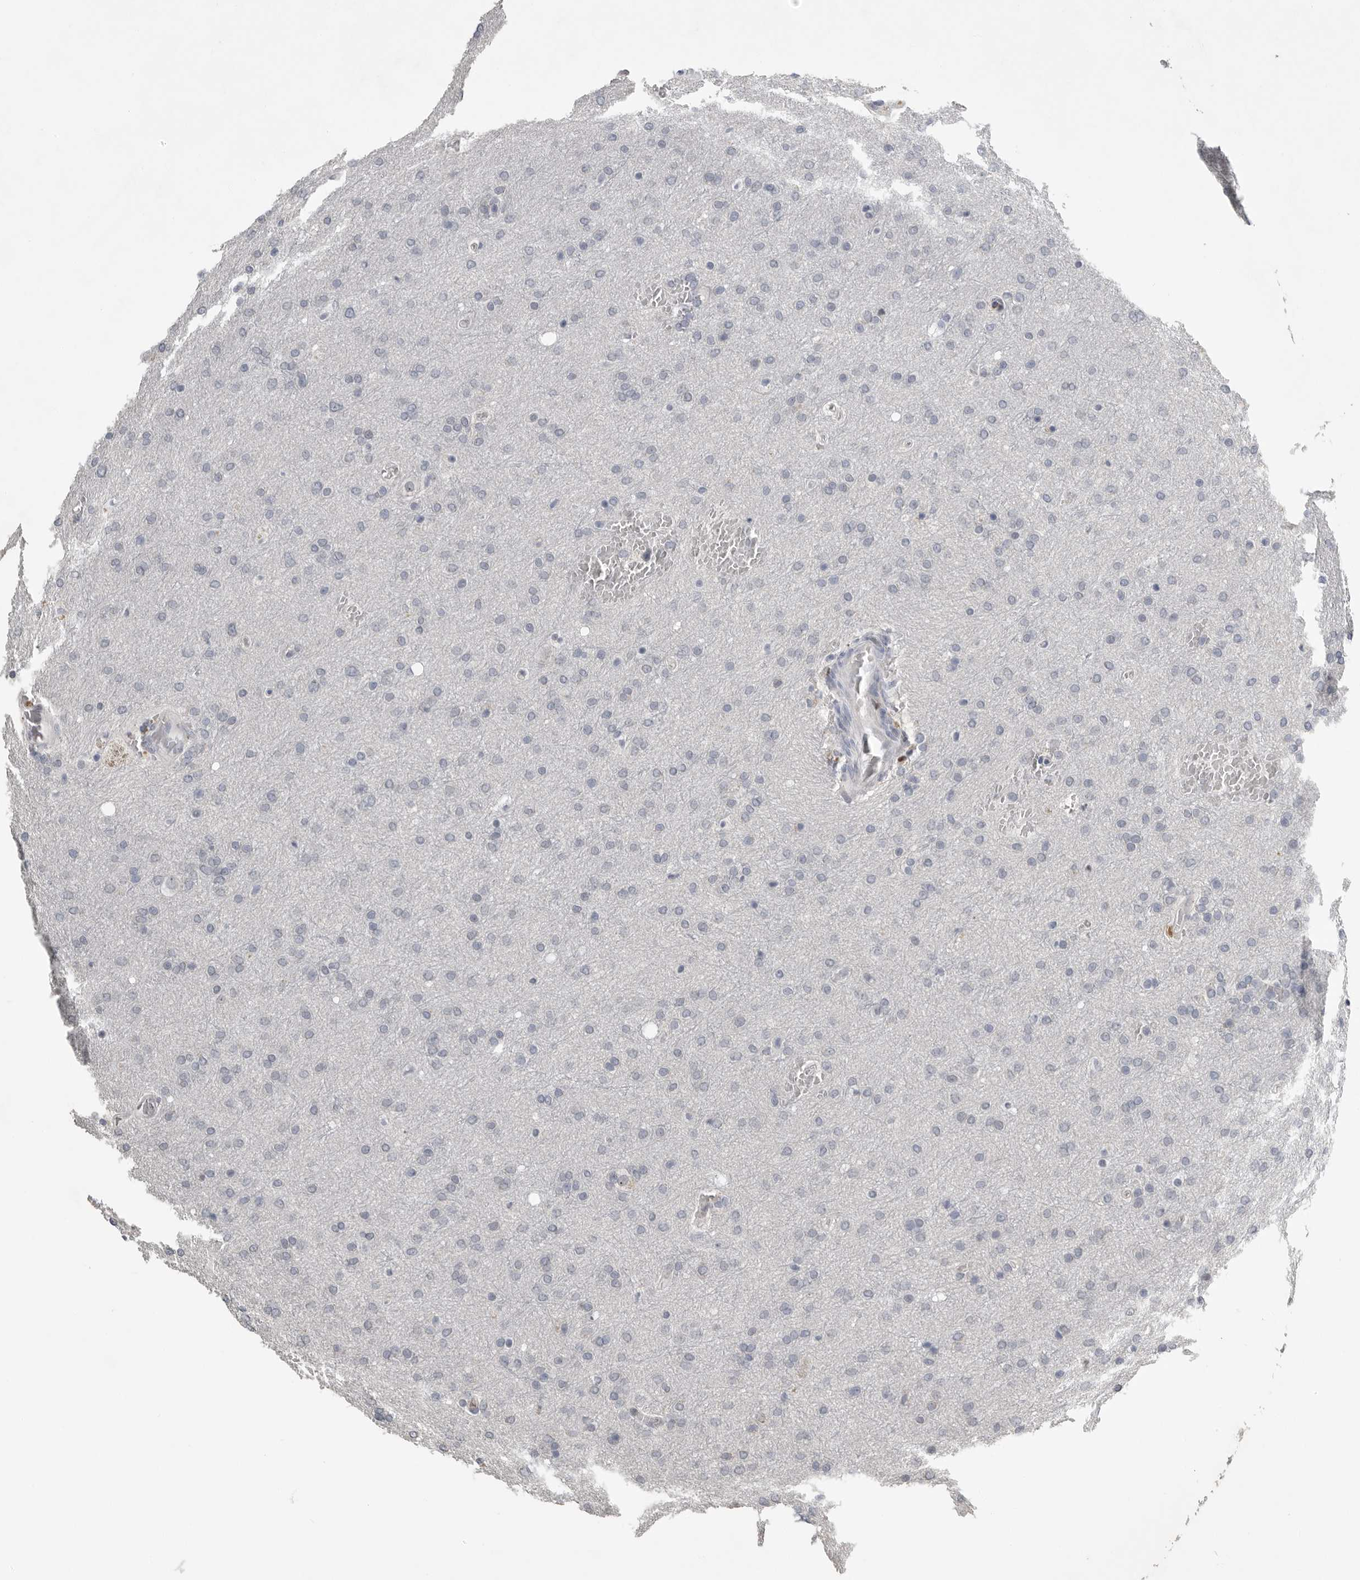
{"staining": {"intensity": "negative", "quantity": "none", "location": "none"}, "tissue": "glioma", "cell_type": "Tumor cells", "image_type": "cancer", "snomed": [{"axis": "morphology", "description": "Glioma, malignant, Low grade"}, {"axis": "topography", "description": "Brain"}], "caption": "Malignant low-grade glioma stained for a protein using immunohistochemistry (IHC) demonstrates no staining tumor cells.", "gene": "PCMTD1", "patient": {"sex": "female", "age": 37}}